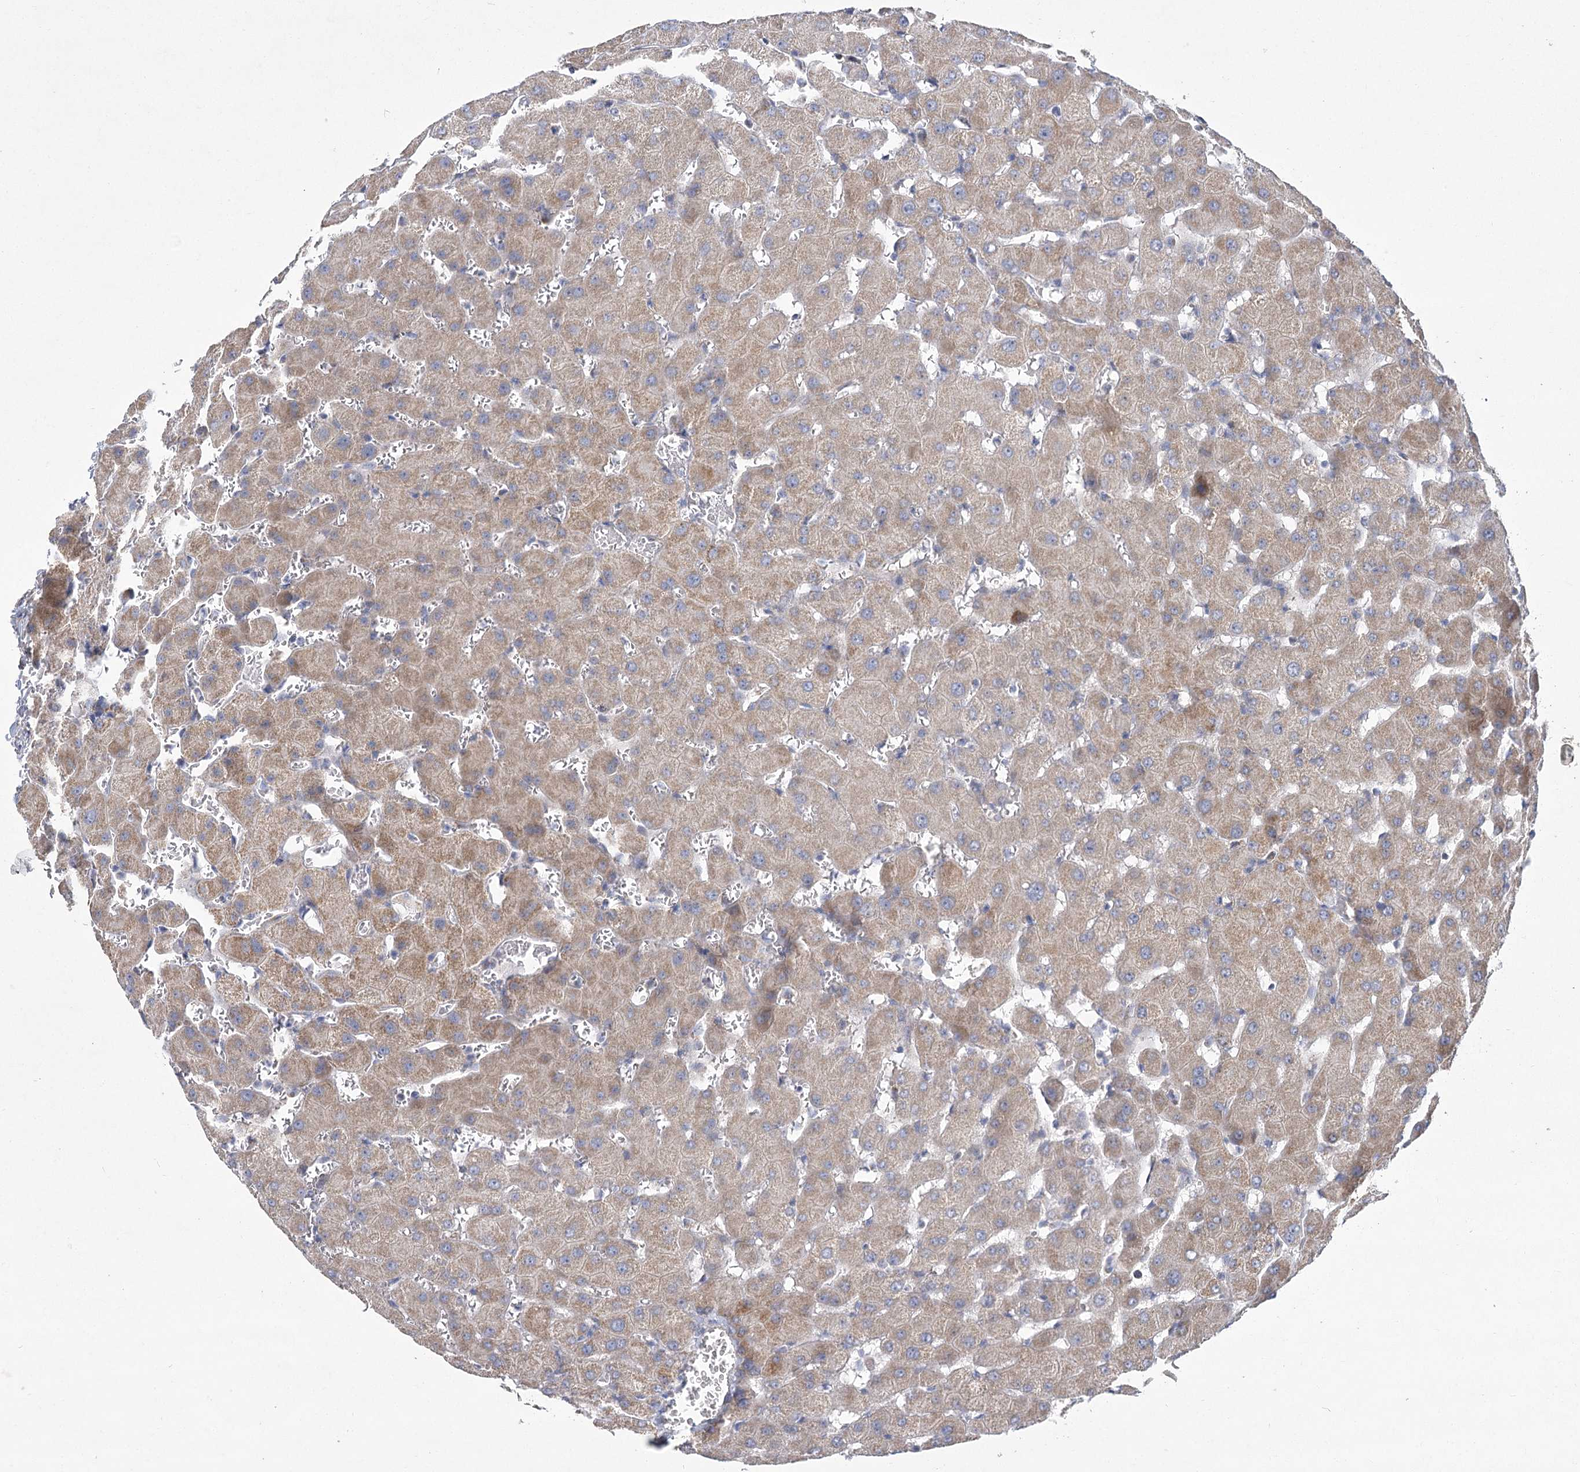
{"staining": {"intensity": "negative", "quantity": "none", "location": "none"}, "tissue": "liver", "cell_type": "Cholangiocytes", "image_type": "normal", "snomed": [{"axis": "morphology", "description": "Normal tissue, NOS"}, {"axis": "topography", "description": "Liver"}], "caption": "This is a histopathology image of immunohistochemistry staining of unremarkable liver, which shows no expression in cholangiocytes.", "gene": "SNX7", "patient": {"sex": "female", "age": 63}}